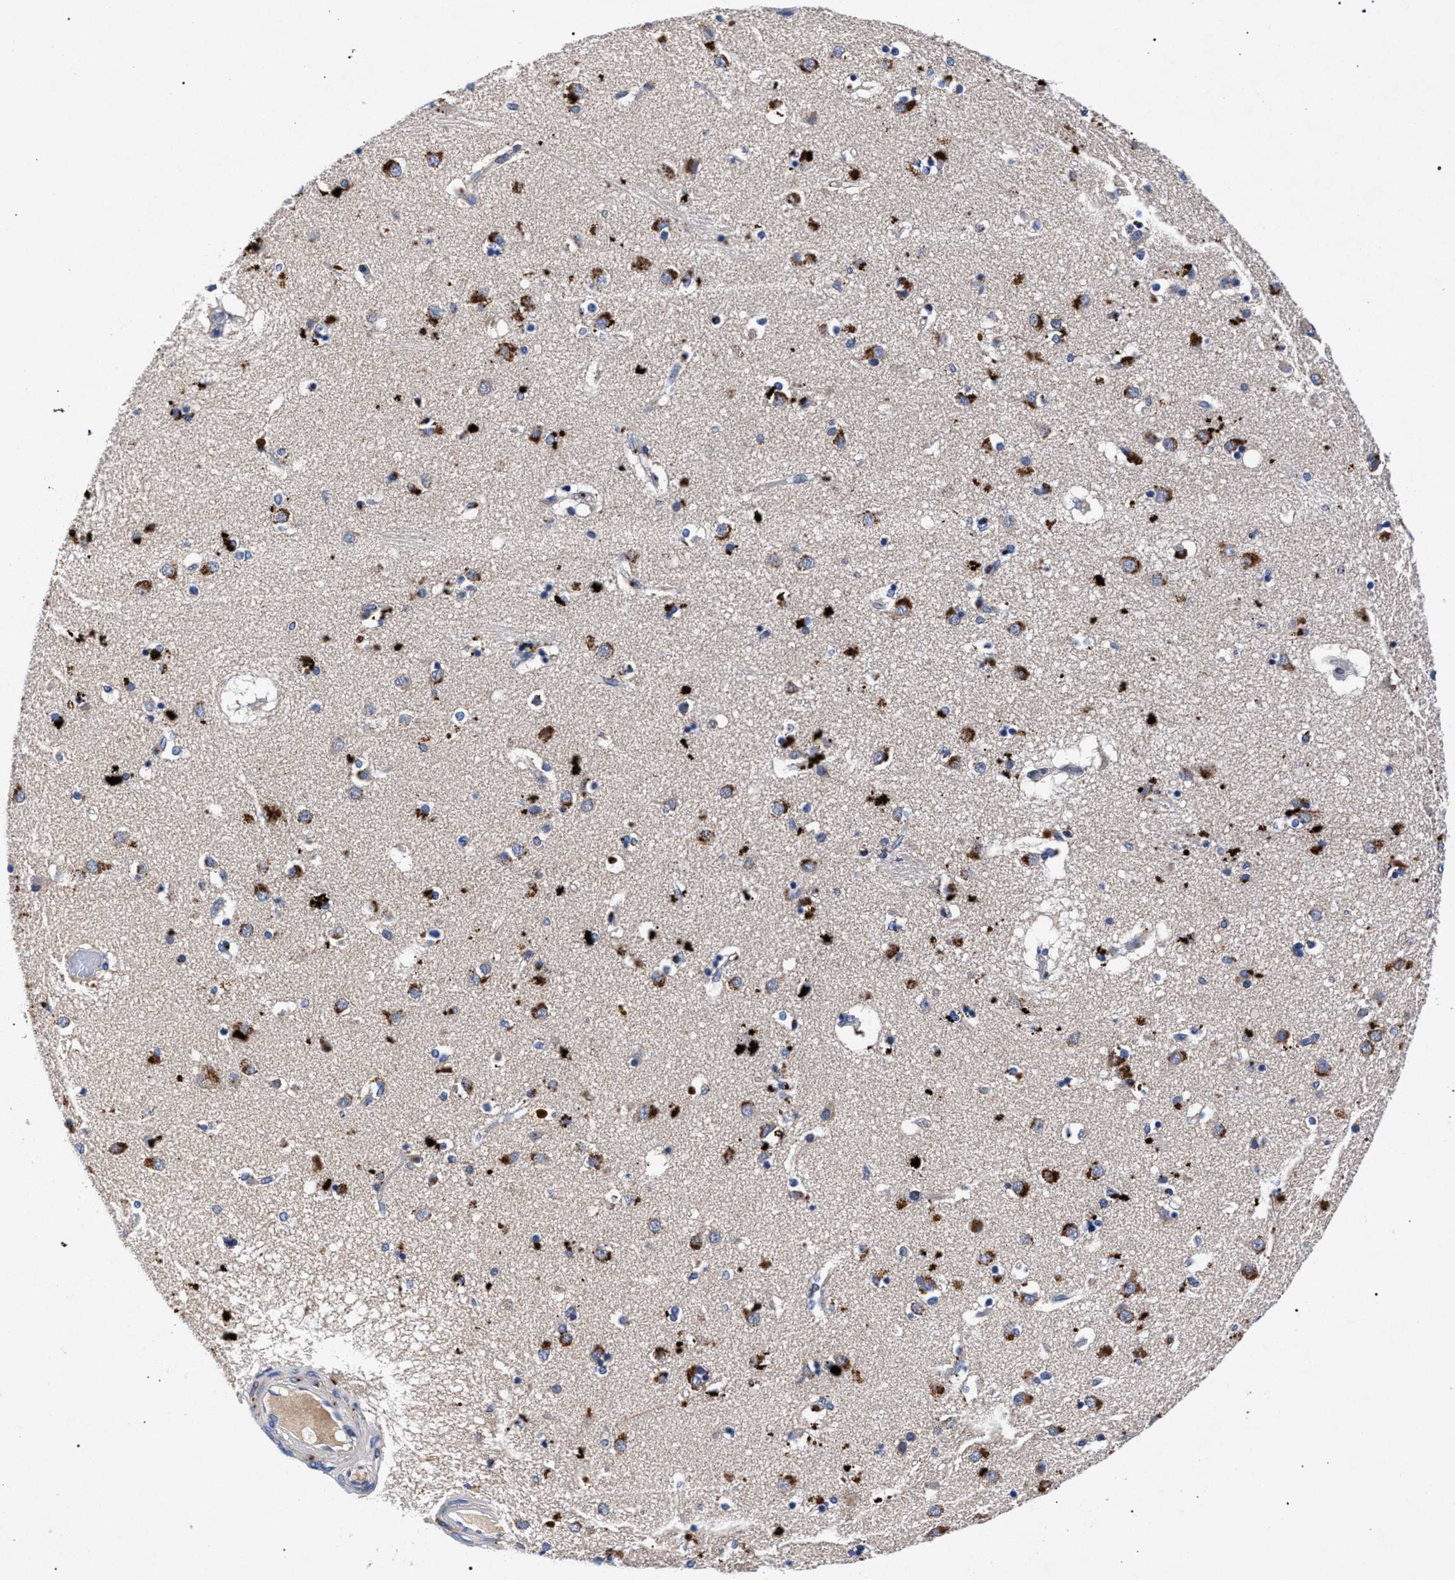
{"staining": {"intensity": "moderate", "quantity": "<25%", "location": "cytoplasmic/membranous"}, "tissue": "caudate", "cell_type": "Glial cells", "image_type": "normal", "snomed": [{"axis": "morphology", "description": "Normal tissue, NOS"}, {"axis": "topography", "description": "Lateral ventricle wall"}], "caption": "Benign caudate displays moderate cytoplasmic/membranous expression in approximately <25% of glial cells, visualized by immunohistochemistry.", "gene": "HSD17B14", "patient": {"sex": "male", "age": 70}}